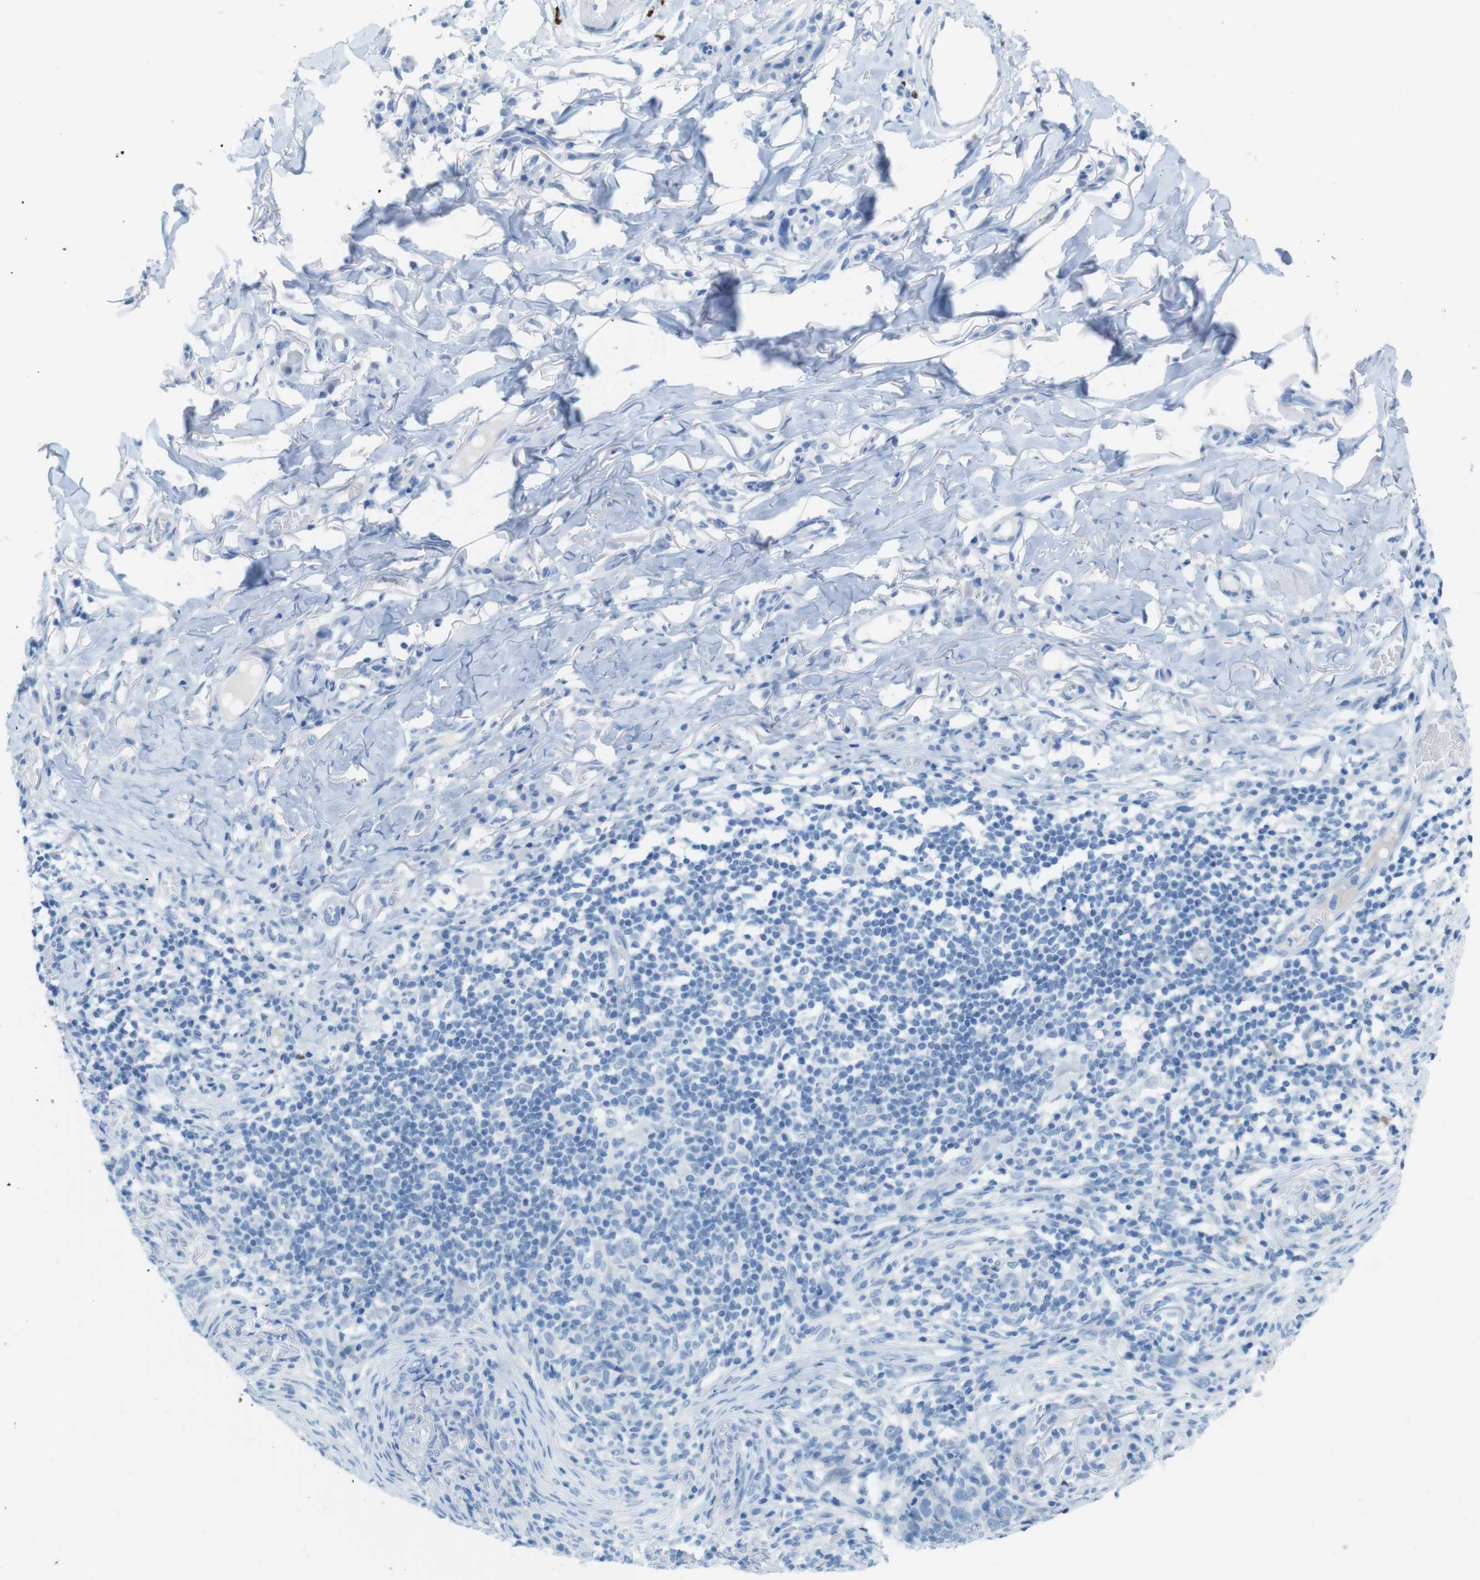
{"staining": {"intensity": "moderate", "quantity": "<25%", "location": "cytoplasmic/membranous"}, "tissue": "skin cancer", "cell_type": "Tumor cells", "image_type": "cancer", "snomed": [{"axis": "morphology", "description": "Basal cell carcinoma"}, {"axis": "topography", "description": "Skin"}], "caption": "Skin basal cell carcinoma was stained to show a protein in brown. There is low levels of moderate cytoplasmic/membranous staining in approximately <25% of tumor cells.", "gene": "GAP43", "patient": {"sex": "male", "age": 85}}